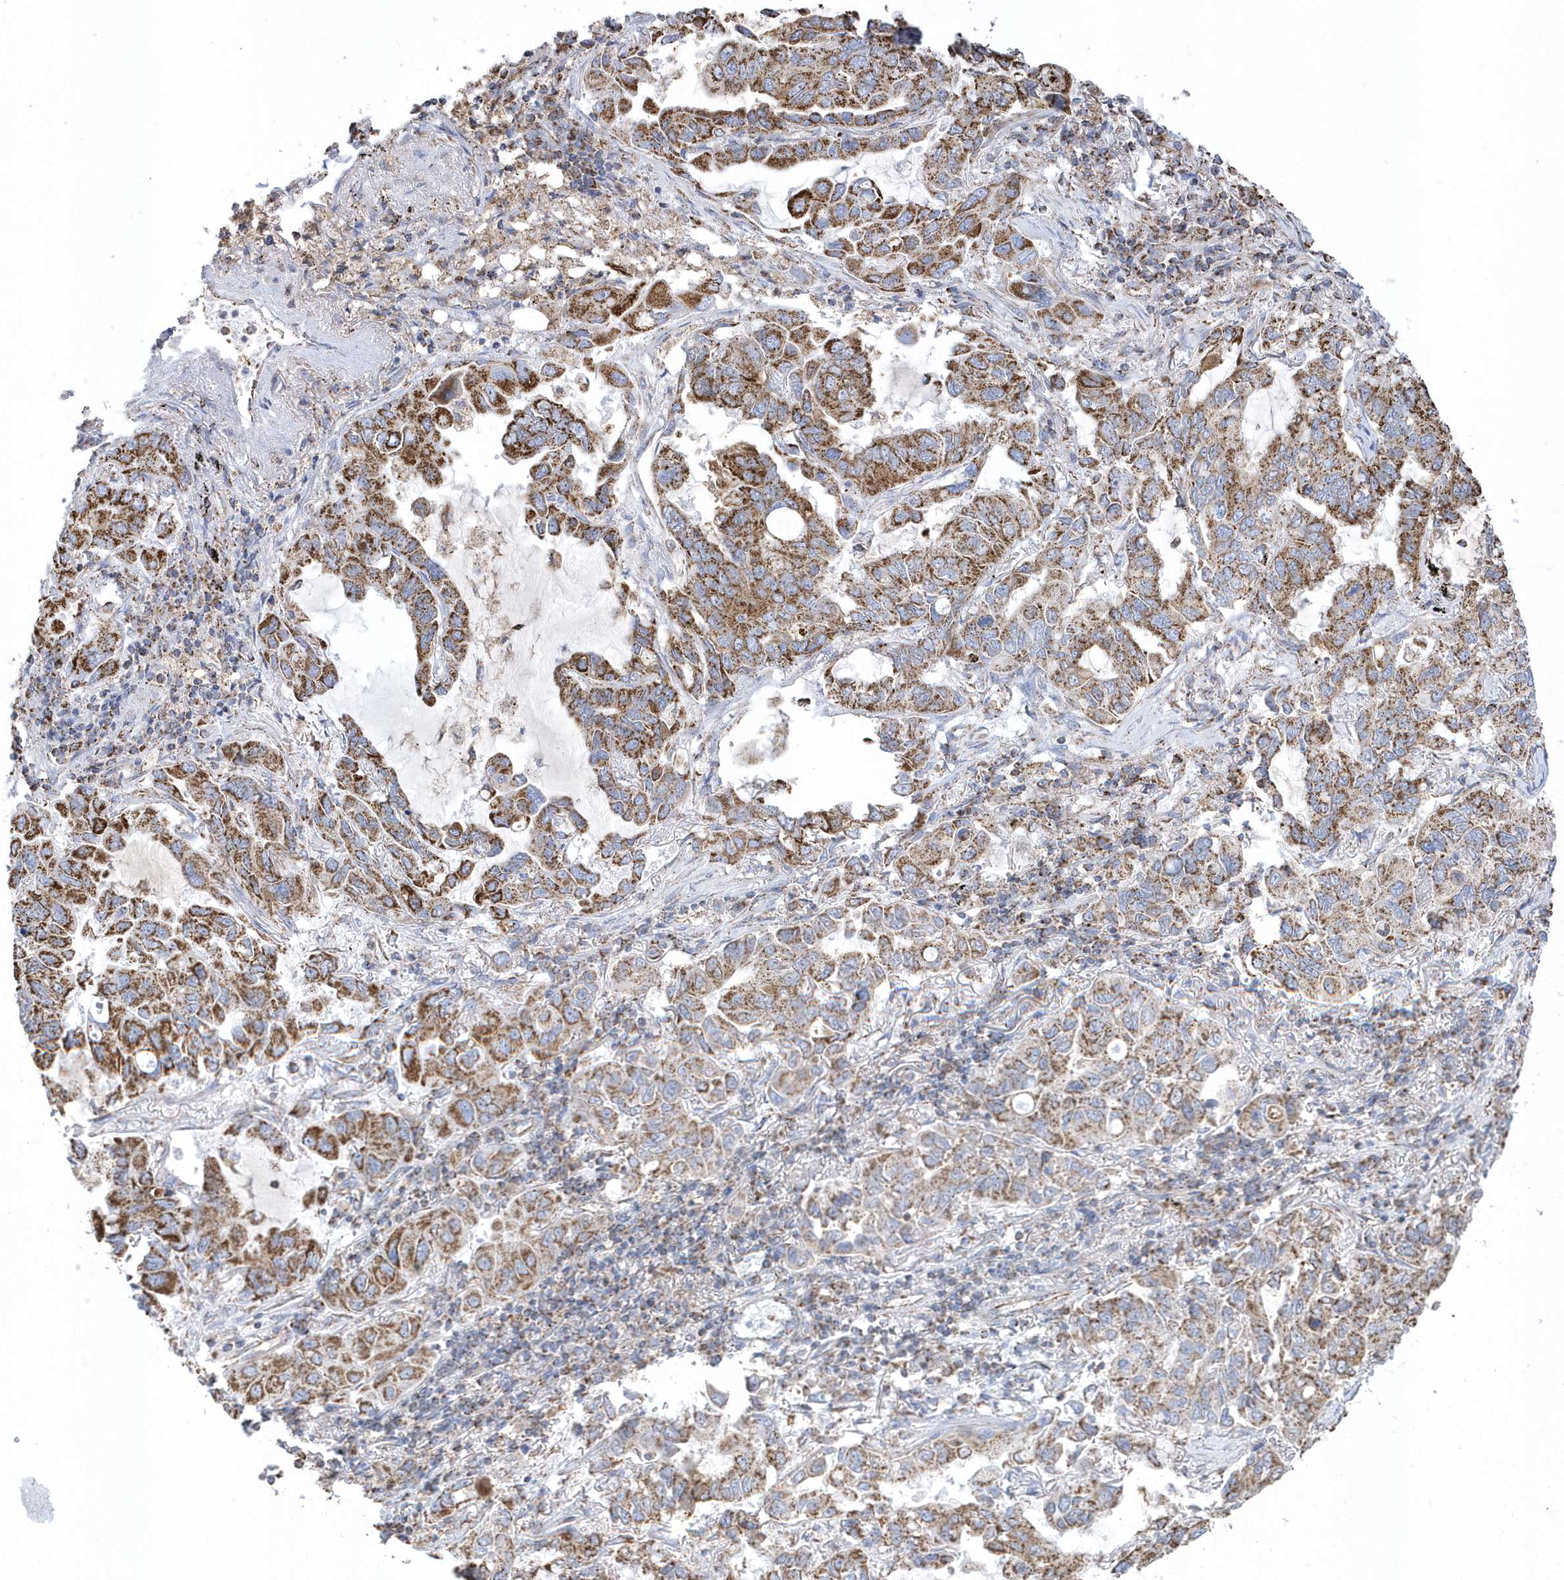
{"staining": {"intensity": "strong", "quantity": "25%-75%", "location": "cytoplasmic/membranous"}, "tissue": "lung cancer", "cell_type": "Tumor cells", "image_type": "cancer", "snomed": [{"axis": "morphology", "description": "Adenocarcinoma, NOS"}, {"axis": "topography", "description": "Lung"}], "caption": "Tumor cells exhibit strong cytoplasmic/membranous expression in approximately 25%-75% of cells in lung cancer.", "gene": "GTPBP8", "patient": {"sex": "male", "age": 64}}